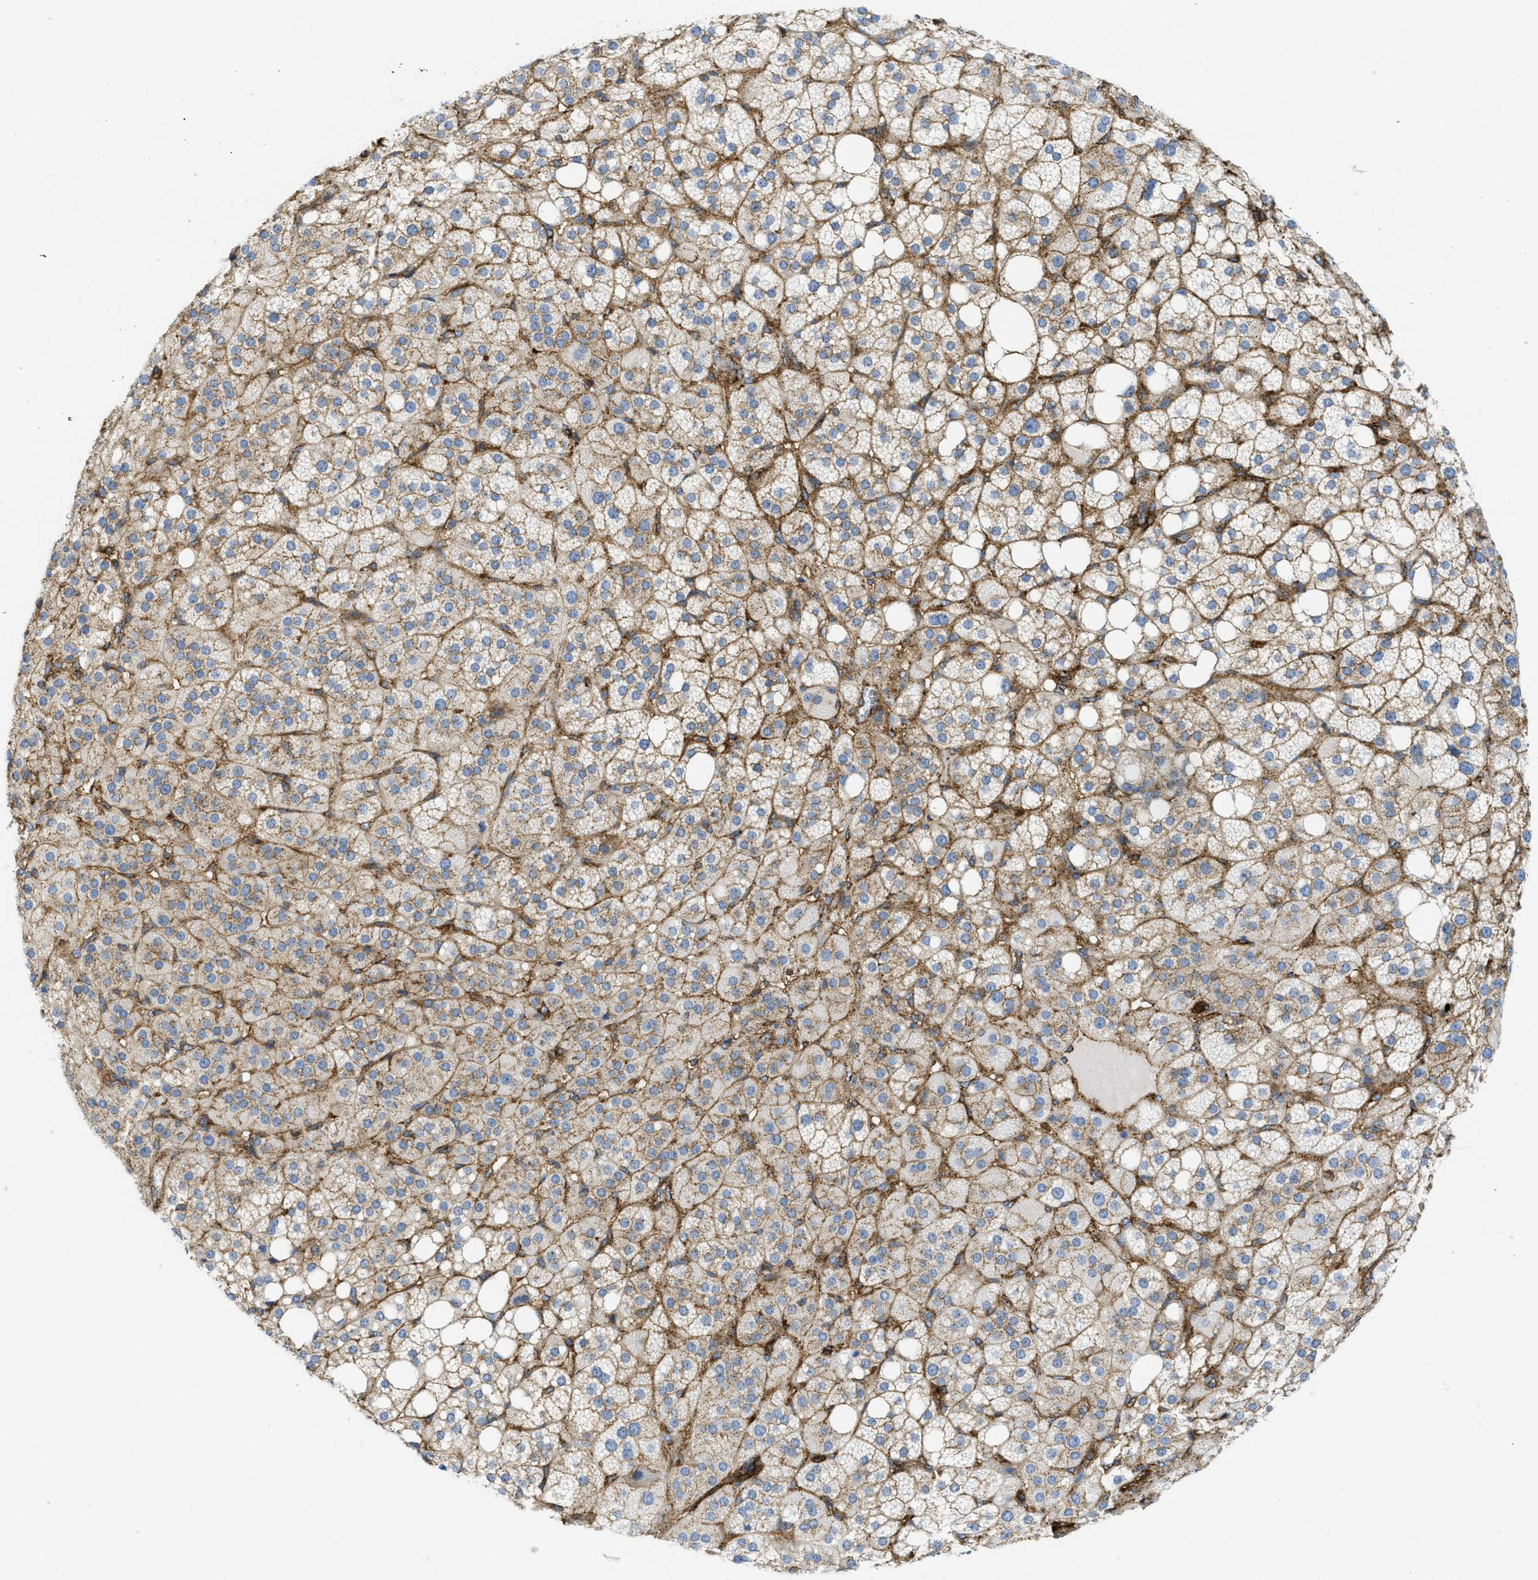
{"staining": {"intensity": "moderate", "quantity": ">75%", "location": "cytoplasmic/membranous"}, "tissue": "adrenal gland", "cell_type": "Glandular cells", "image_type": "normal", "snomed": [{"axis": "morphology", "description": "Normal tissue, NOS"}, {"axis": "topography", "description": "Adrenal gland"}], "caption": "Benign adrenal gland was stained to show a protein in brown. There is medium levels of moderate cytoplasmic/membranous expression in about >75% of glandular cells. (DAB (3,3'-diaminobenzidine) IHC with brightfield microscopy, high magnification).", "gene": "HIP1", "patient": {"sex": "female", "age": 59}}